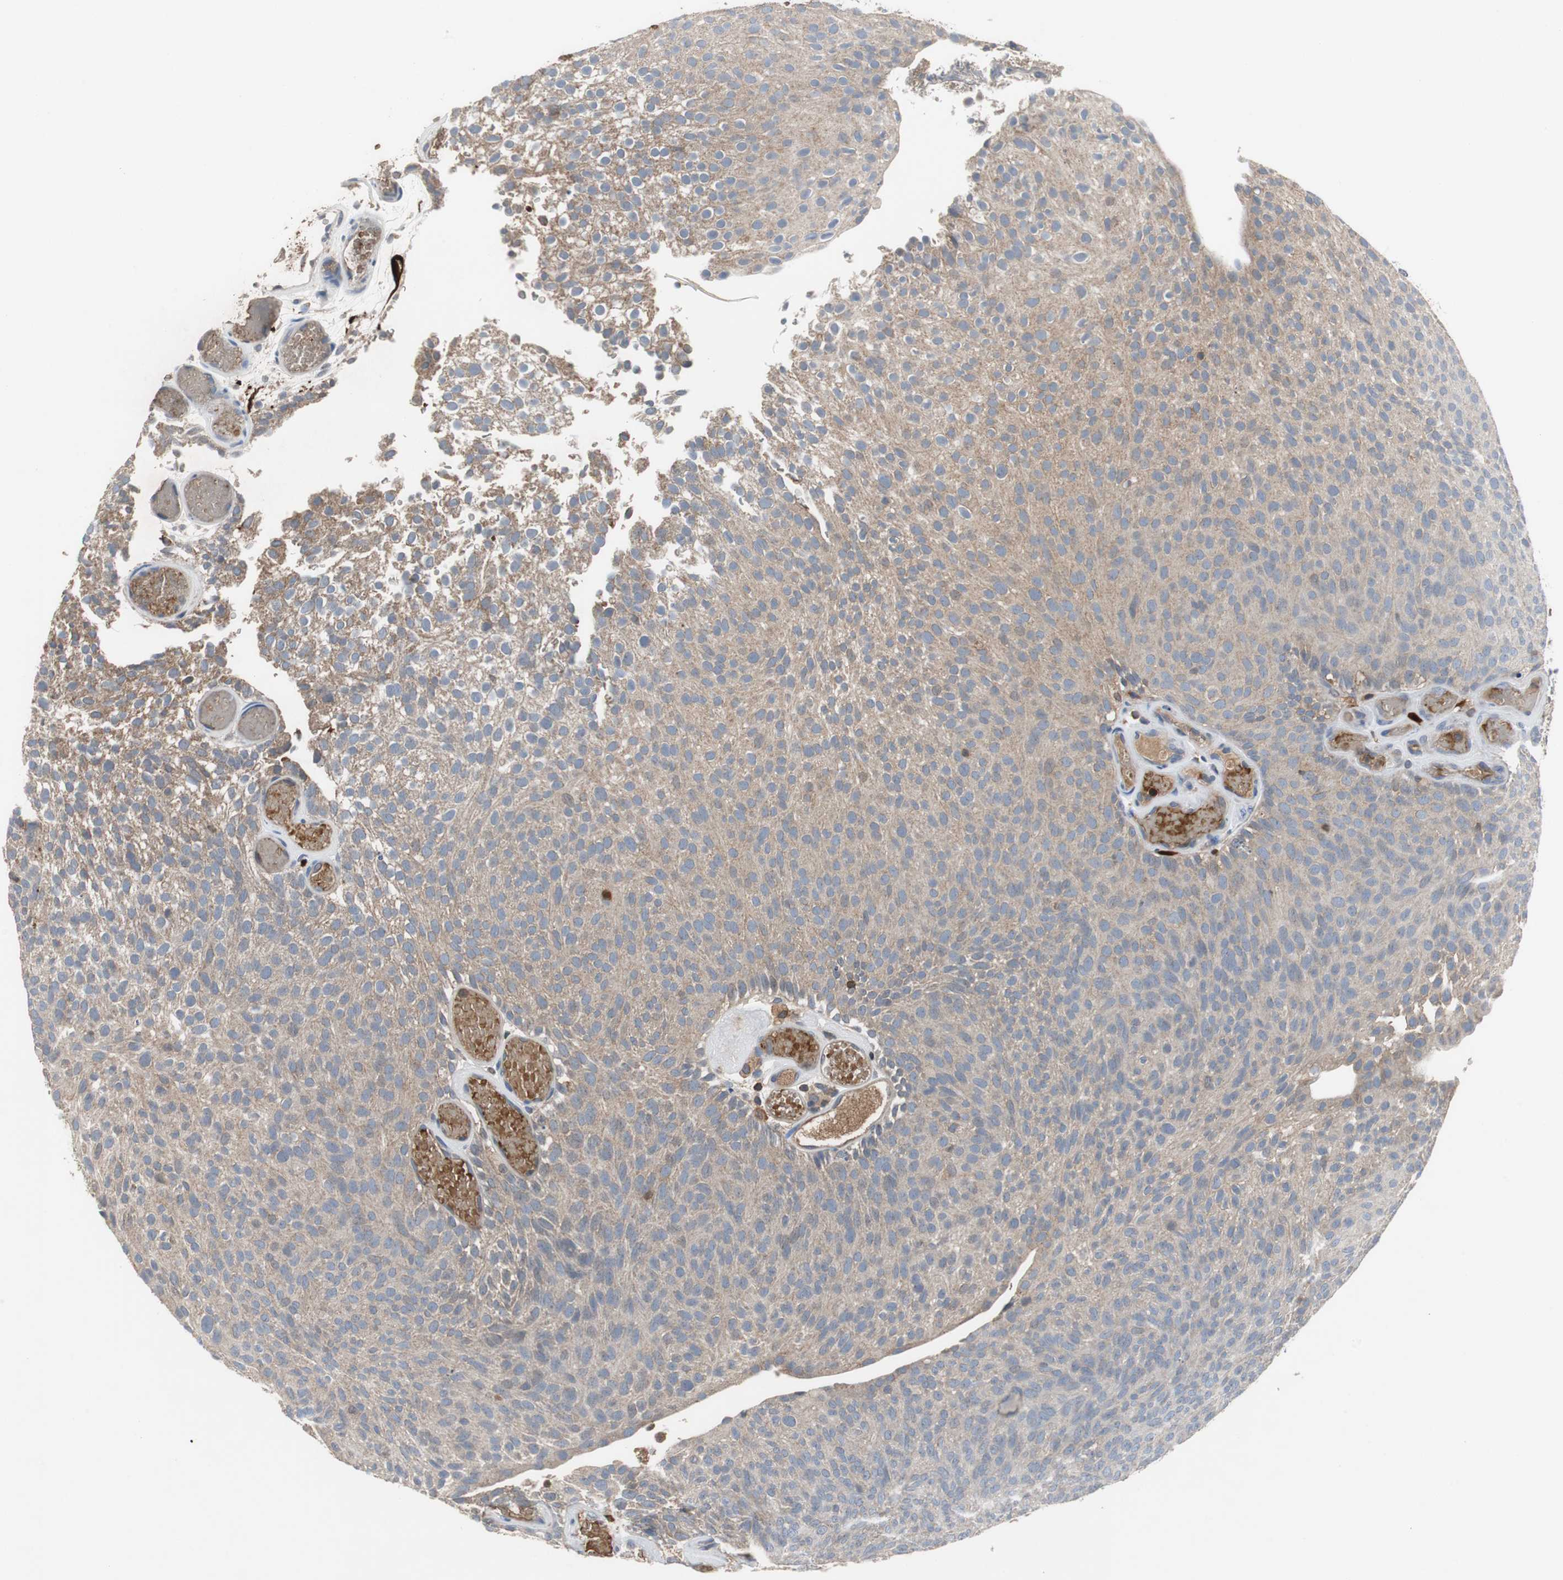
{"staining": {"intensity": "weak", "quantity": ">75%", "location": "cytoplasmic/membranous"}, "tissue": "urothelial cancer", "cell_type": "Tumor cells", "image_type": "cancer", "snomed": [{"axis": "morphology", "description": "Urothelial carcinoma, Low grade"}, {"axis": "topography", "description": "Urinary bladder"}], "caption": "Immunohistochemical staining of low-grade urothelial carcinoma displays weak cytoplasmic/membranous protein expression in approximately >75% of tumor cells.", "gene": "CALB2", "patient": {"sex": "male", "age": 78}}